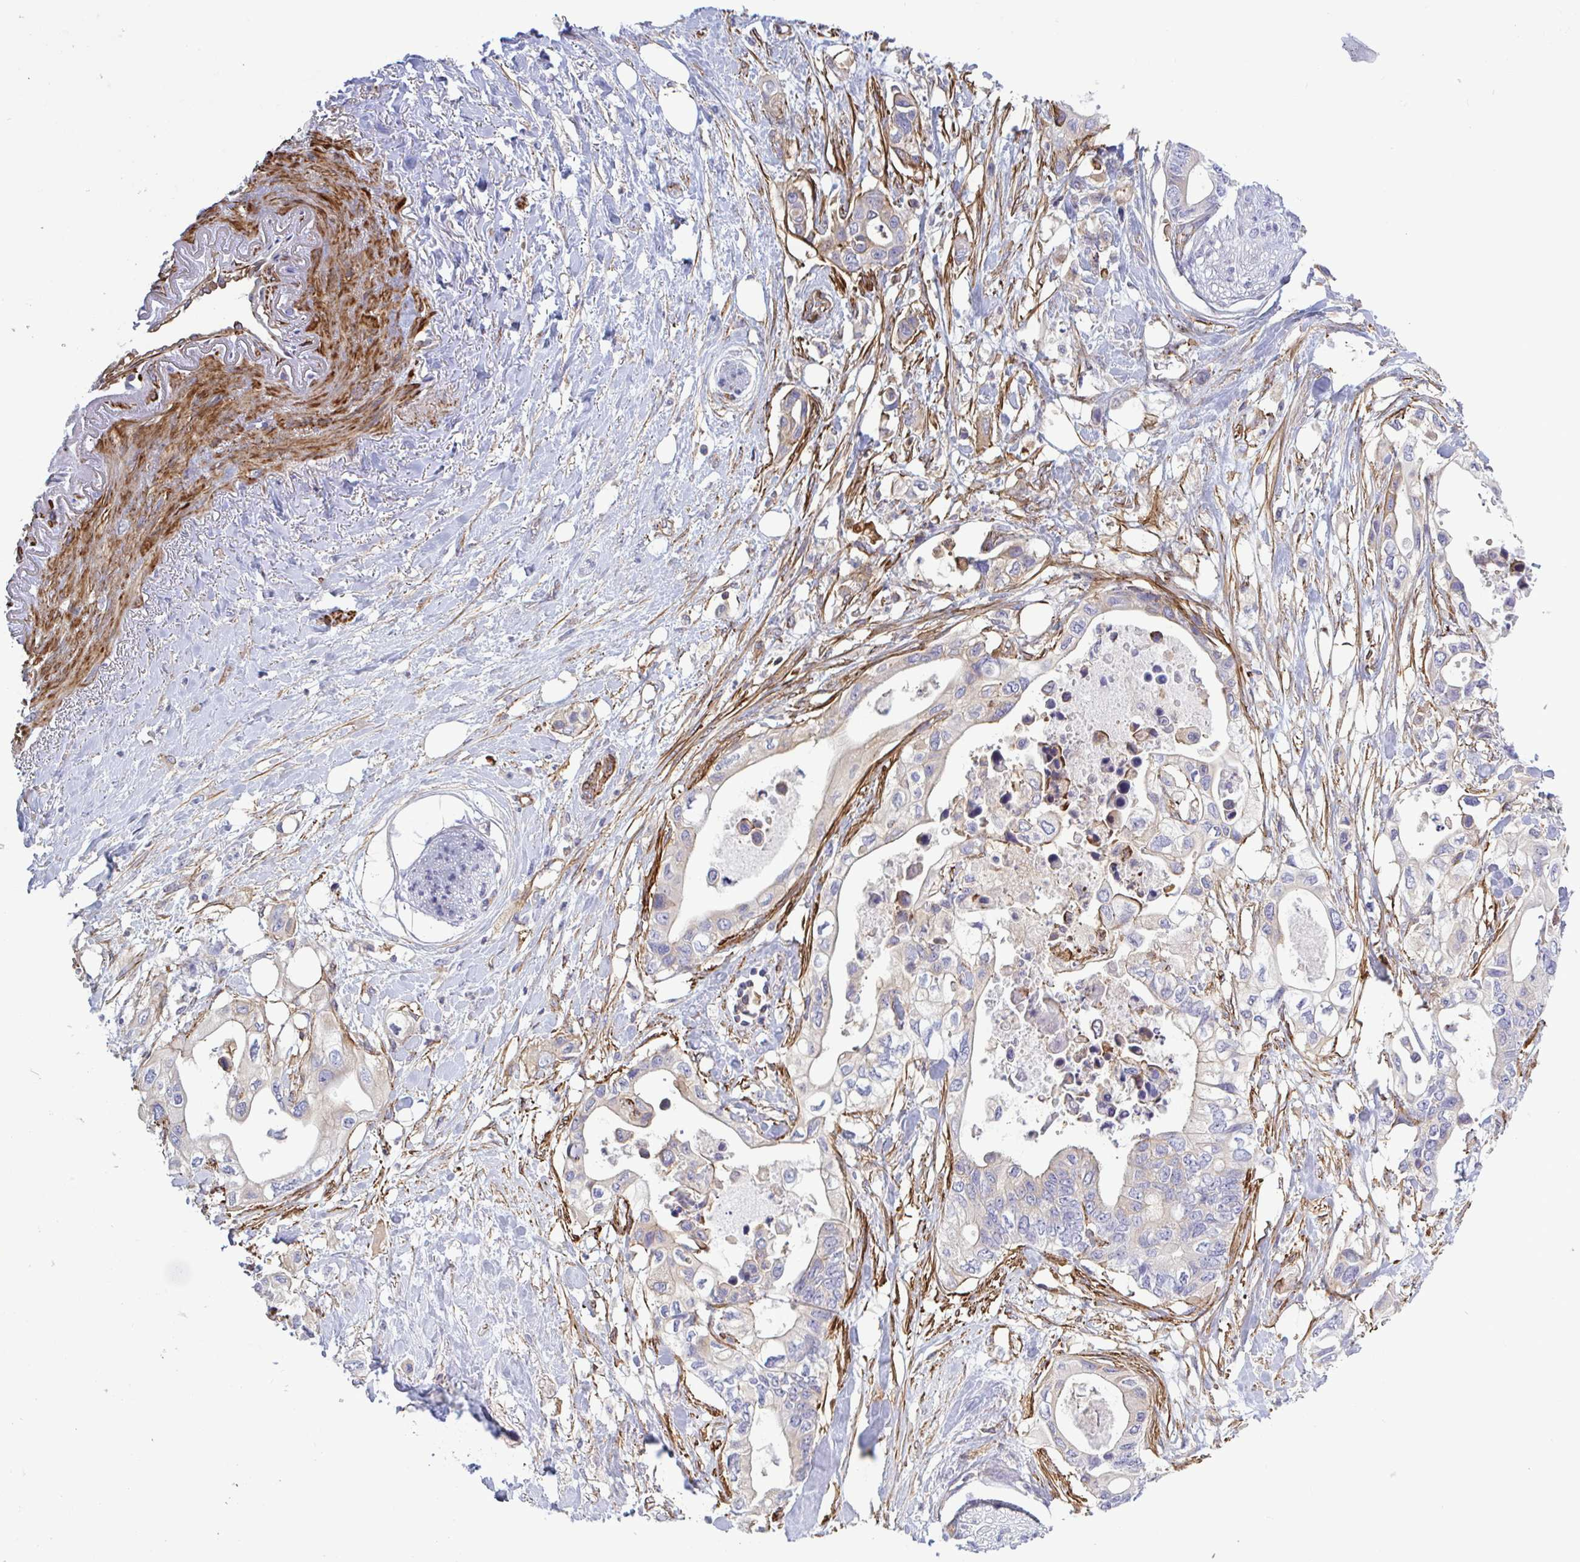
{"staining": {"intensity": "weak", "quantity": "<25%", "location": "cytoplasmic/membranous"}, "tissue": "pancreatic cancer", "cell_type": "Tumor cells", "image_type": "cancer", "snomed": [{"axis": "morphology", "description": "Adenocarcinoma, NOS"}, {"axis": "topography", "description": "Pancreas"}], "caption": "Human pancreatic cancer (adenocarcinoma) stained for a protein using immunohistochemistry (IHC) reveals no expression in tumor cells.", "gene": "SHISA7", "patient": {"sex": "female", "age": 63}}